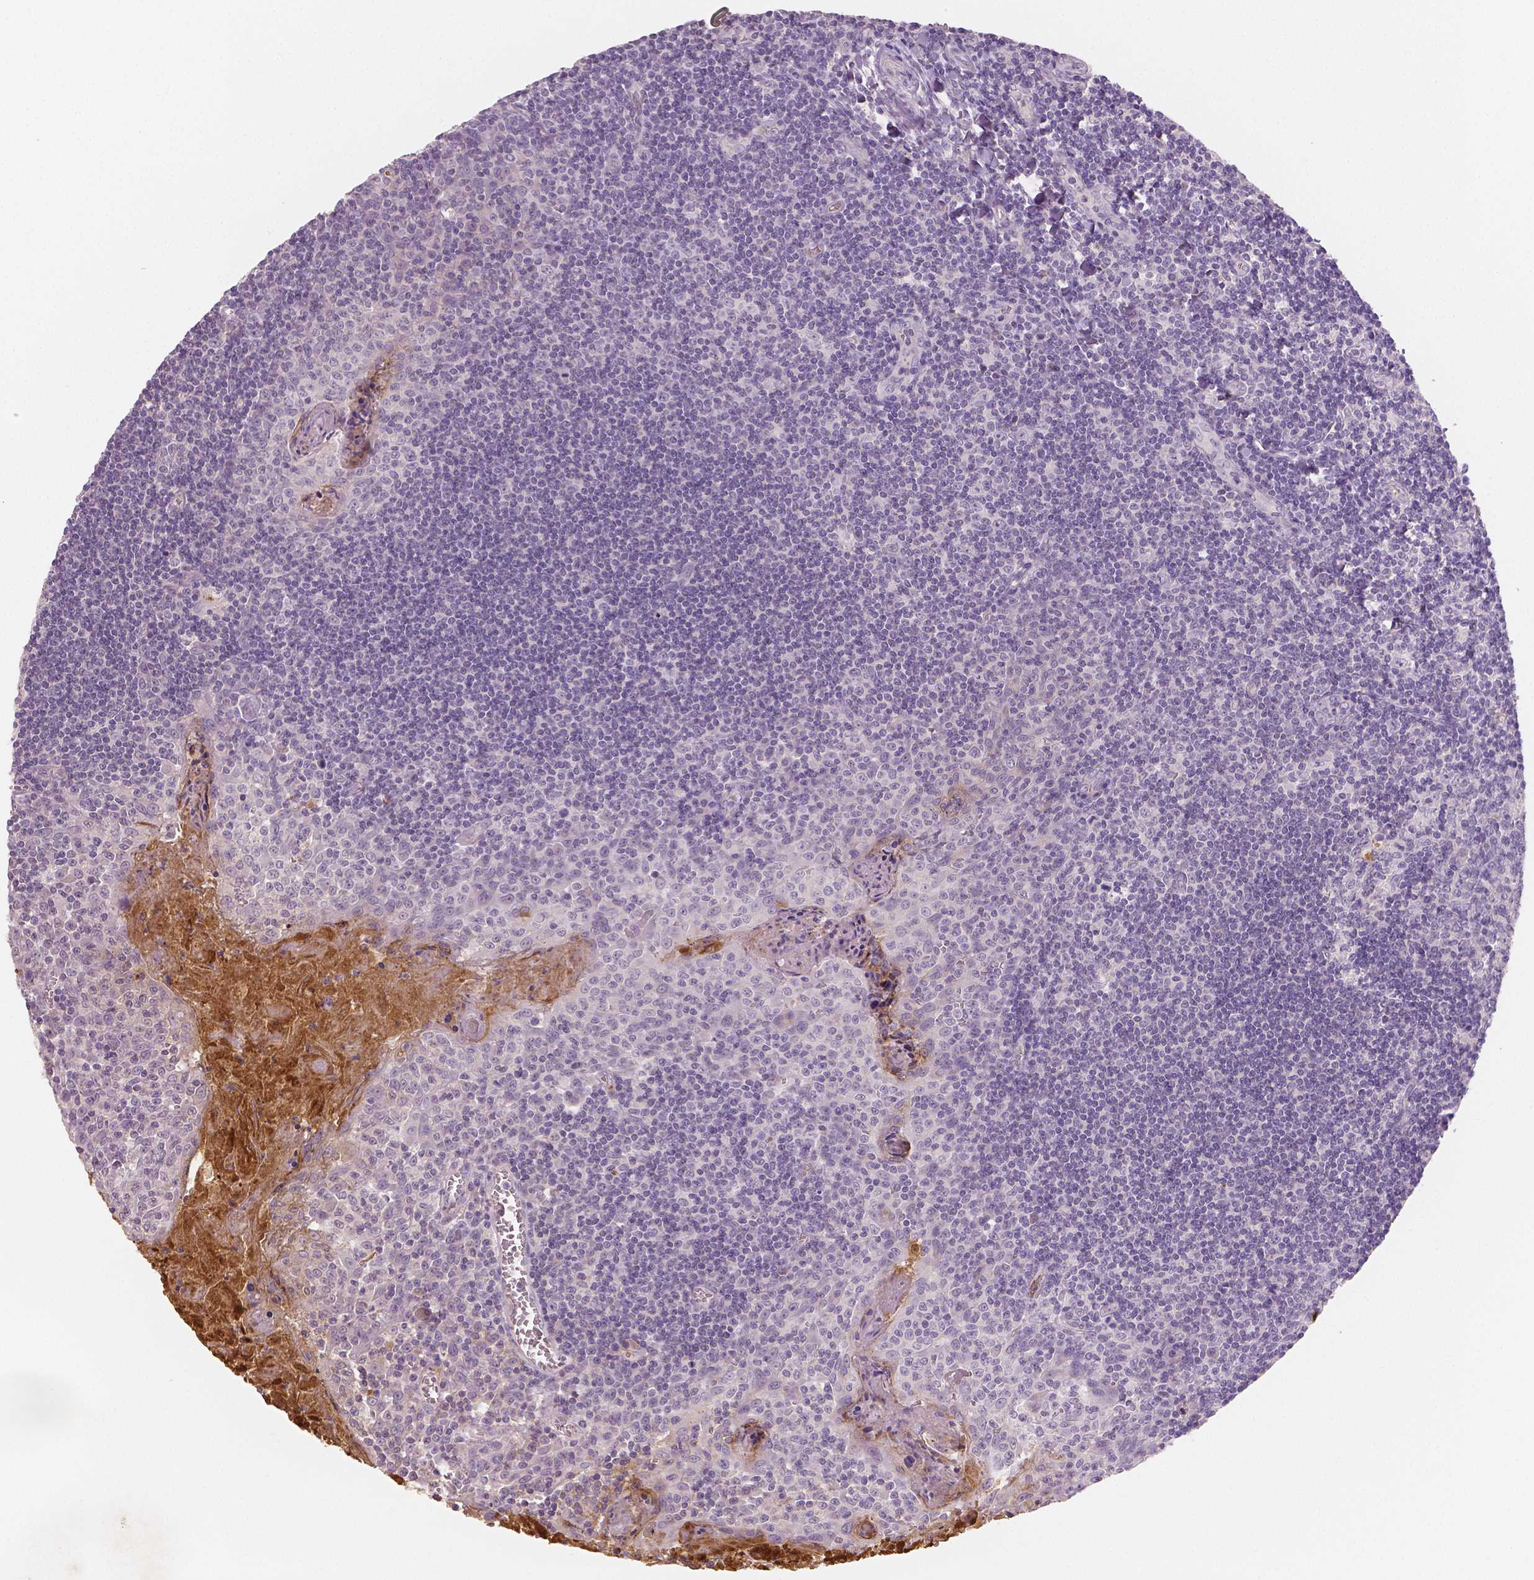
{"staining": {"intensity": "negative", "quantity": "none", "location": "none"}, "tissue": "tonsil", "cell_type": "Germinal center cells", "image_type": "normal", "snomed": [{"axis": "morphology", "description": "Normal tissue, NOS"}, {"axis": "morphology", "description": "Inflammation, NOS"}, {"axis": "topography", "description": "Tonsil"}], "caption": "High magnification brightfield microscopy of normal tonsil stained with DAB (brown) and counterstained with hematoxylin (blue): germinal center cells show no significant positivity.", "gene": "APOA4", "patient": {"sex": "female", "age": 31}}